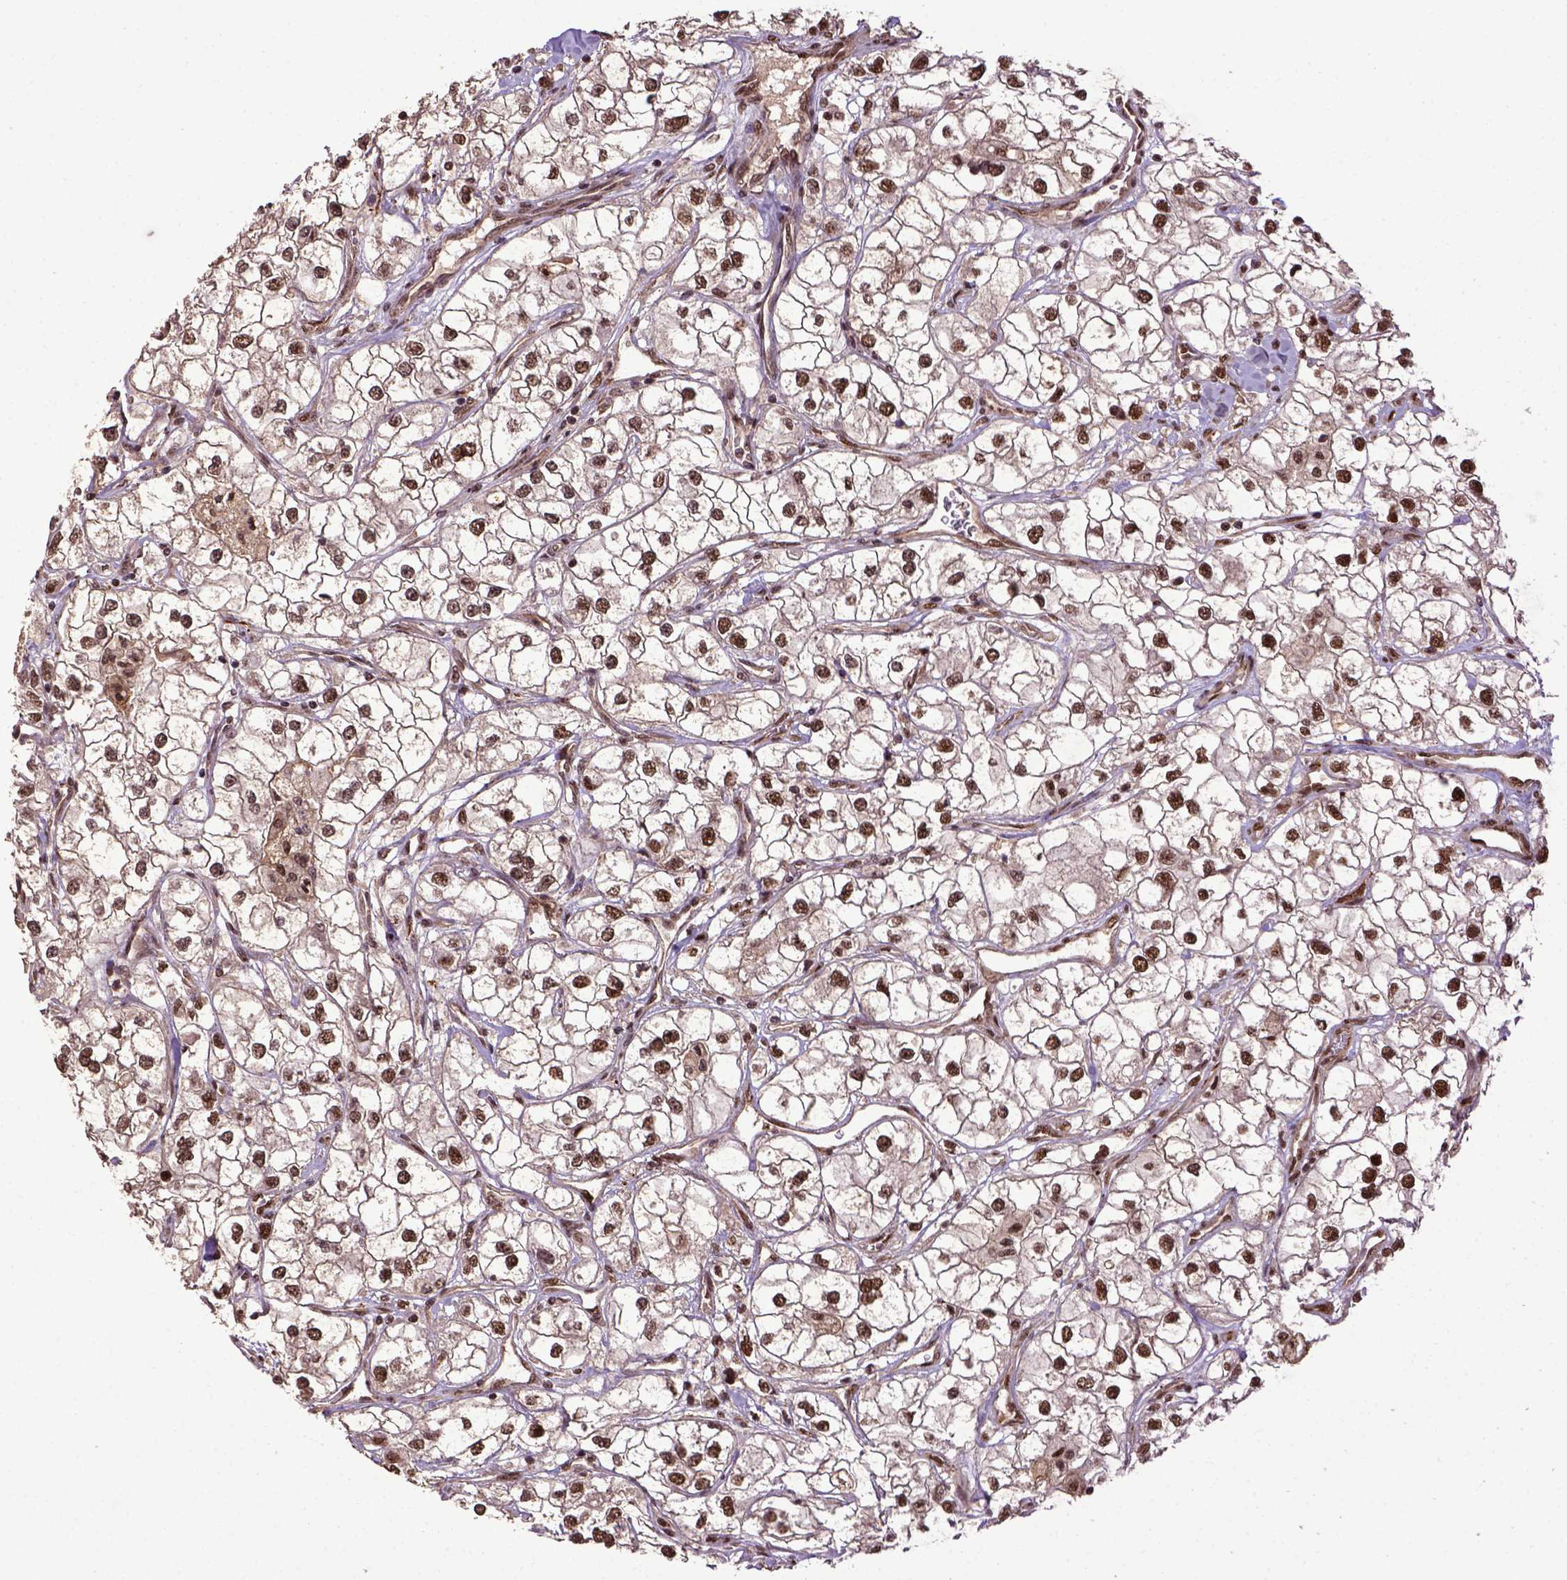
{"staining": {"intensity": "strong", "quantity": ">75%", "location": "nuclear"}, "tissue": "renal cancer", "cell_type": "Tumor cells", "image_type": "cancer", "snomed": [{"axis": "morphology", "description": "Adenocarcinoma, NOS"}, {"axis": "topography", "description": "Kidney"}], "caption": "IHC (DAB (3,3'-diaminobenzidine)) staining of adenocarcinoma (renal) displays strong nuclear protein positivity in about >75% of tumor cells.", "gene": "PPIG", "patient": {"sex": "male", "age": 59}}